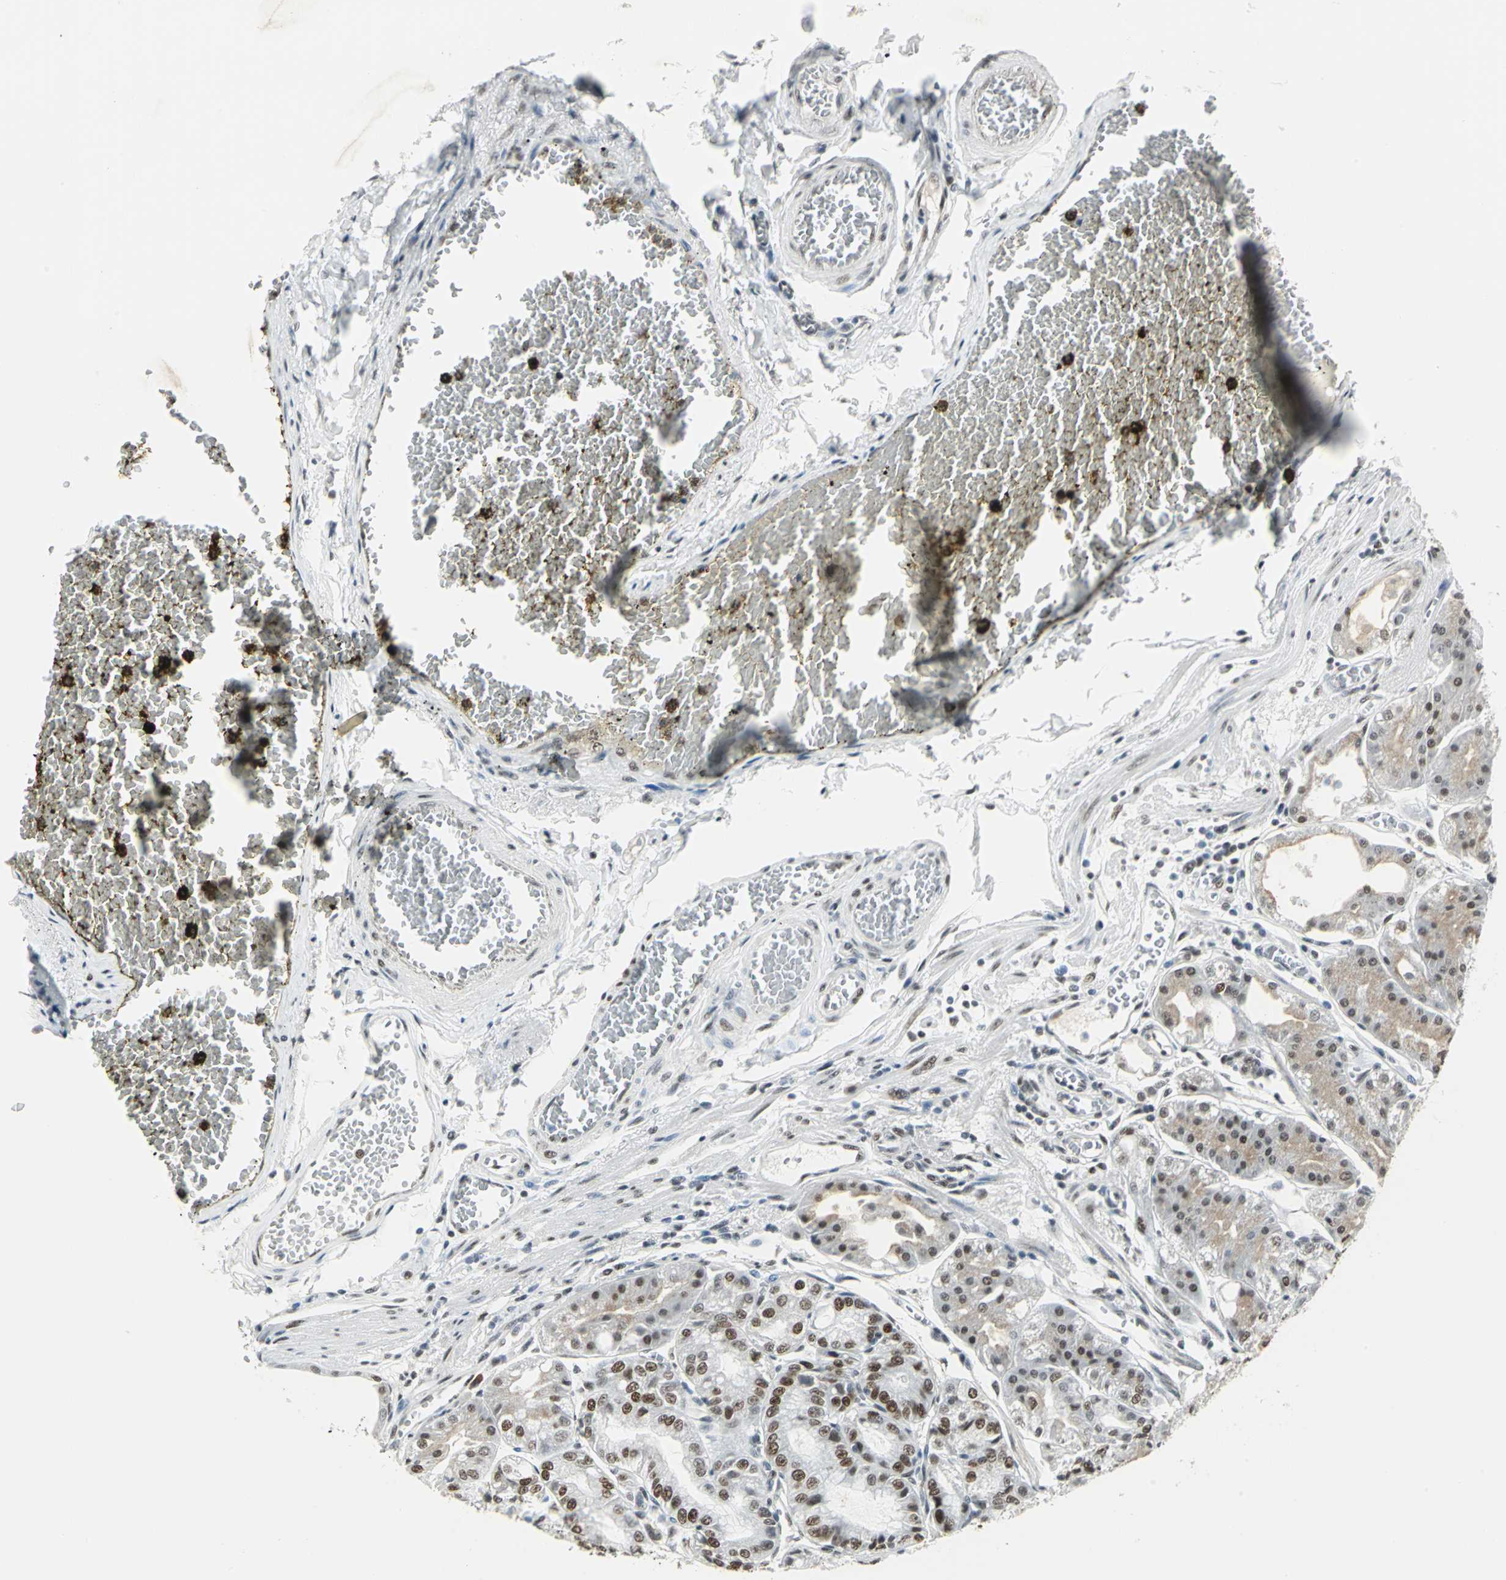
{"staining": {"intensity": "strong", "quantity": ">75%", "location": "cytoplasmic/membranous,nuclear"}, "tissue": "stomach", "cell_type": "Glandular cells", "image_type": "normal", "snomed": [{"axis": "morphology", "description": "Normal tissue, NOS"}, {"axis": "topography", "description": "Stomach, lower"}], "caption": "Strong cytoplasmic/membranous,nuclear protein expression is present in approximately >75% of glandular cells in stomach.", "gene": "ADNP", "patient": {"sex": "male", "age": 71}}